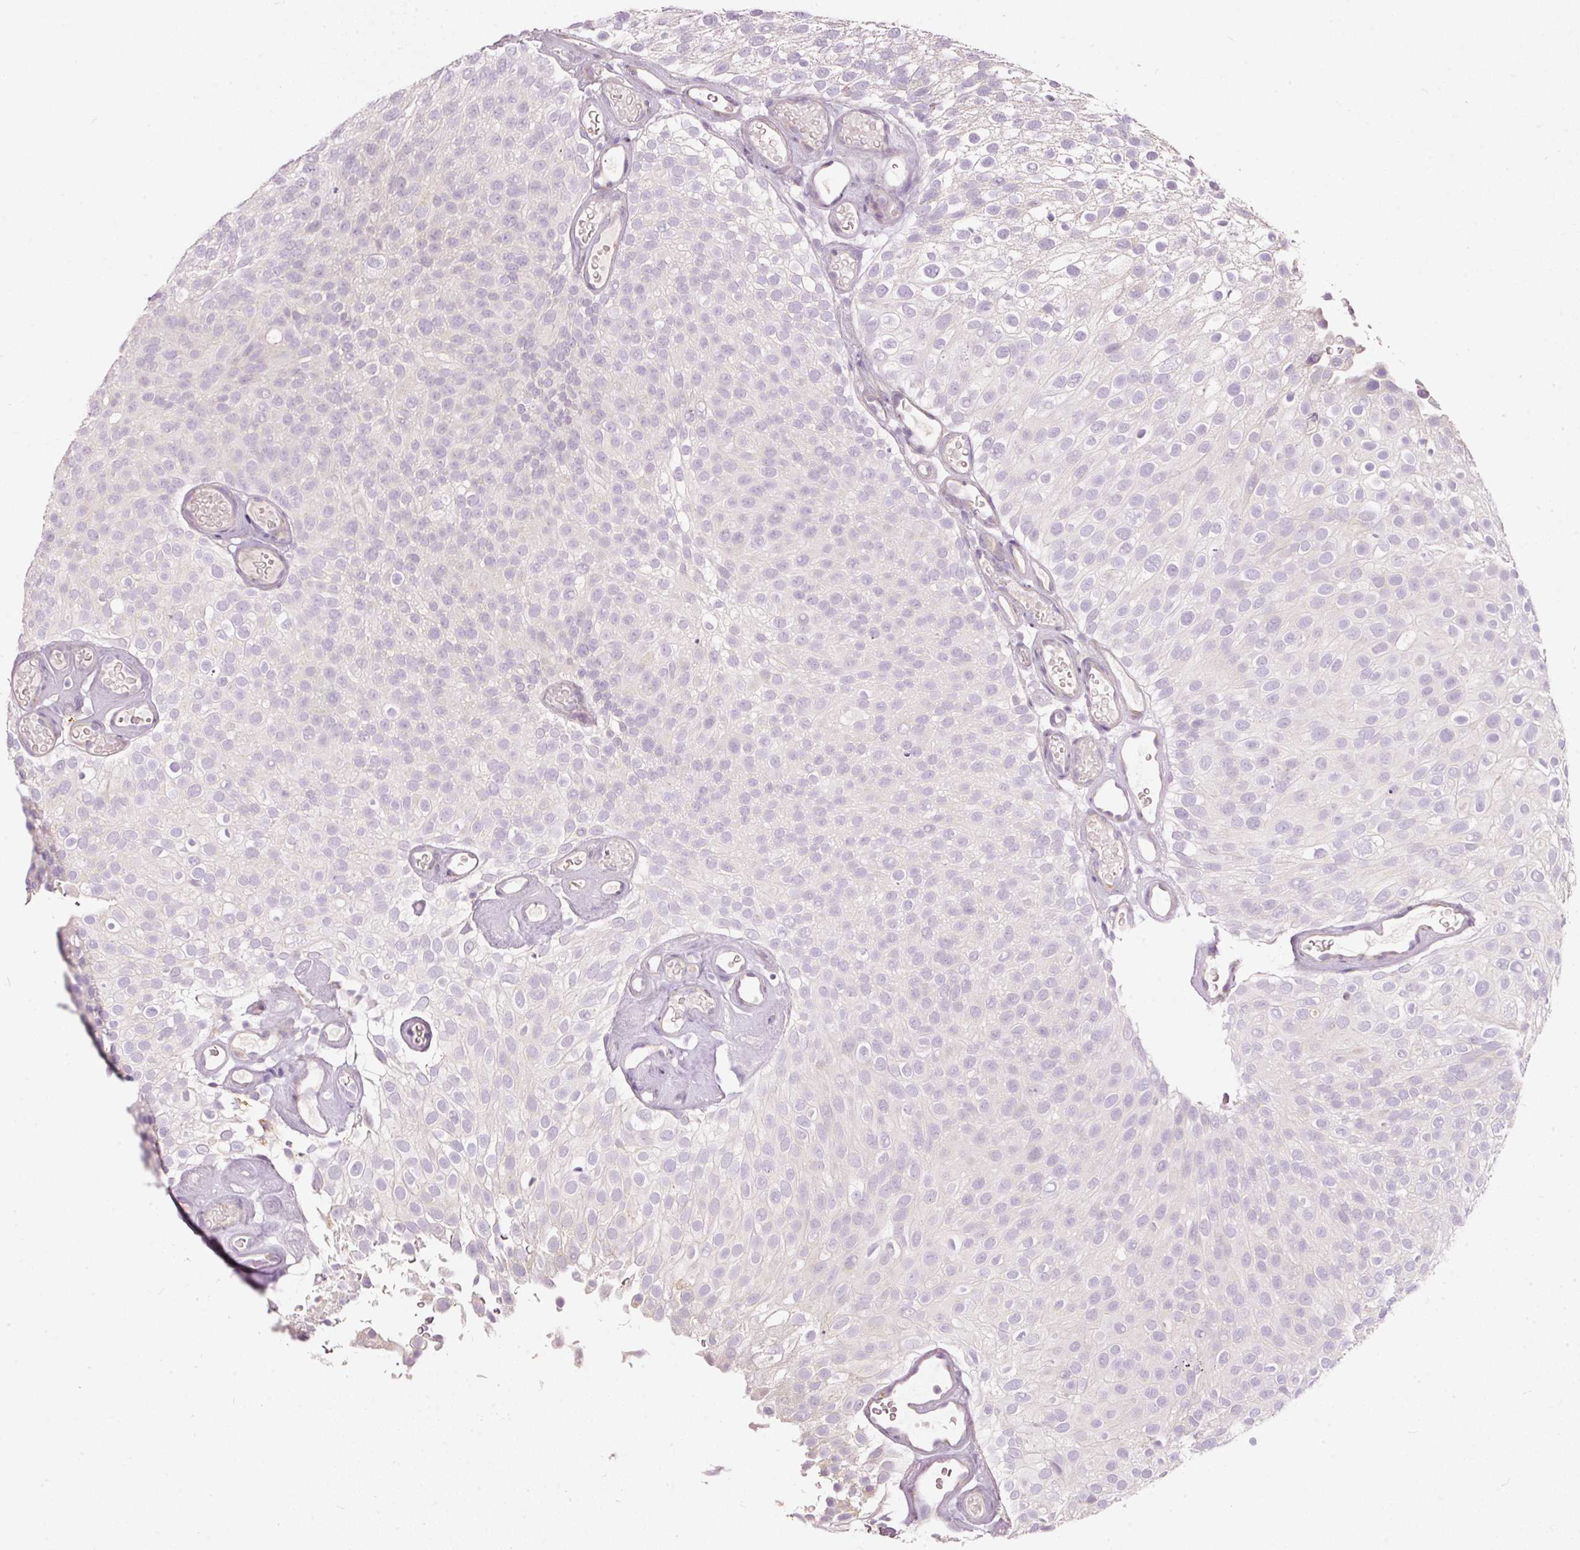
{"staining": {"intensity": "negative", "quantity": "none", "location": "none"}, "tissue": "urothelial cancer", "cell_type": "Tumor cells", "image_type": "cancer", "snomed": [{"axis": "morphology", "description": "Urothelial carcinoma, Low grade"}, {"axis": "topography", "description": "Urinary bladder"}], "caption": "Urothelial carcinoma (low-grade) stained for a protein using immunohistochemistry (IHC) demonstrates no positivity tumor cells.", "gene": "MTHFD2", "patient": {"sex": "male", "age": 78}}